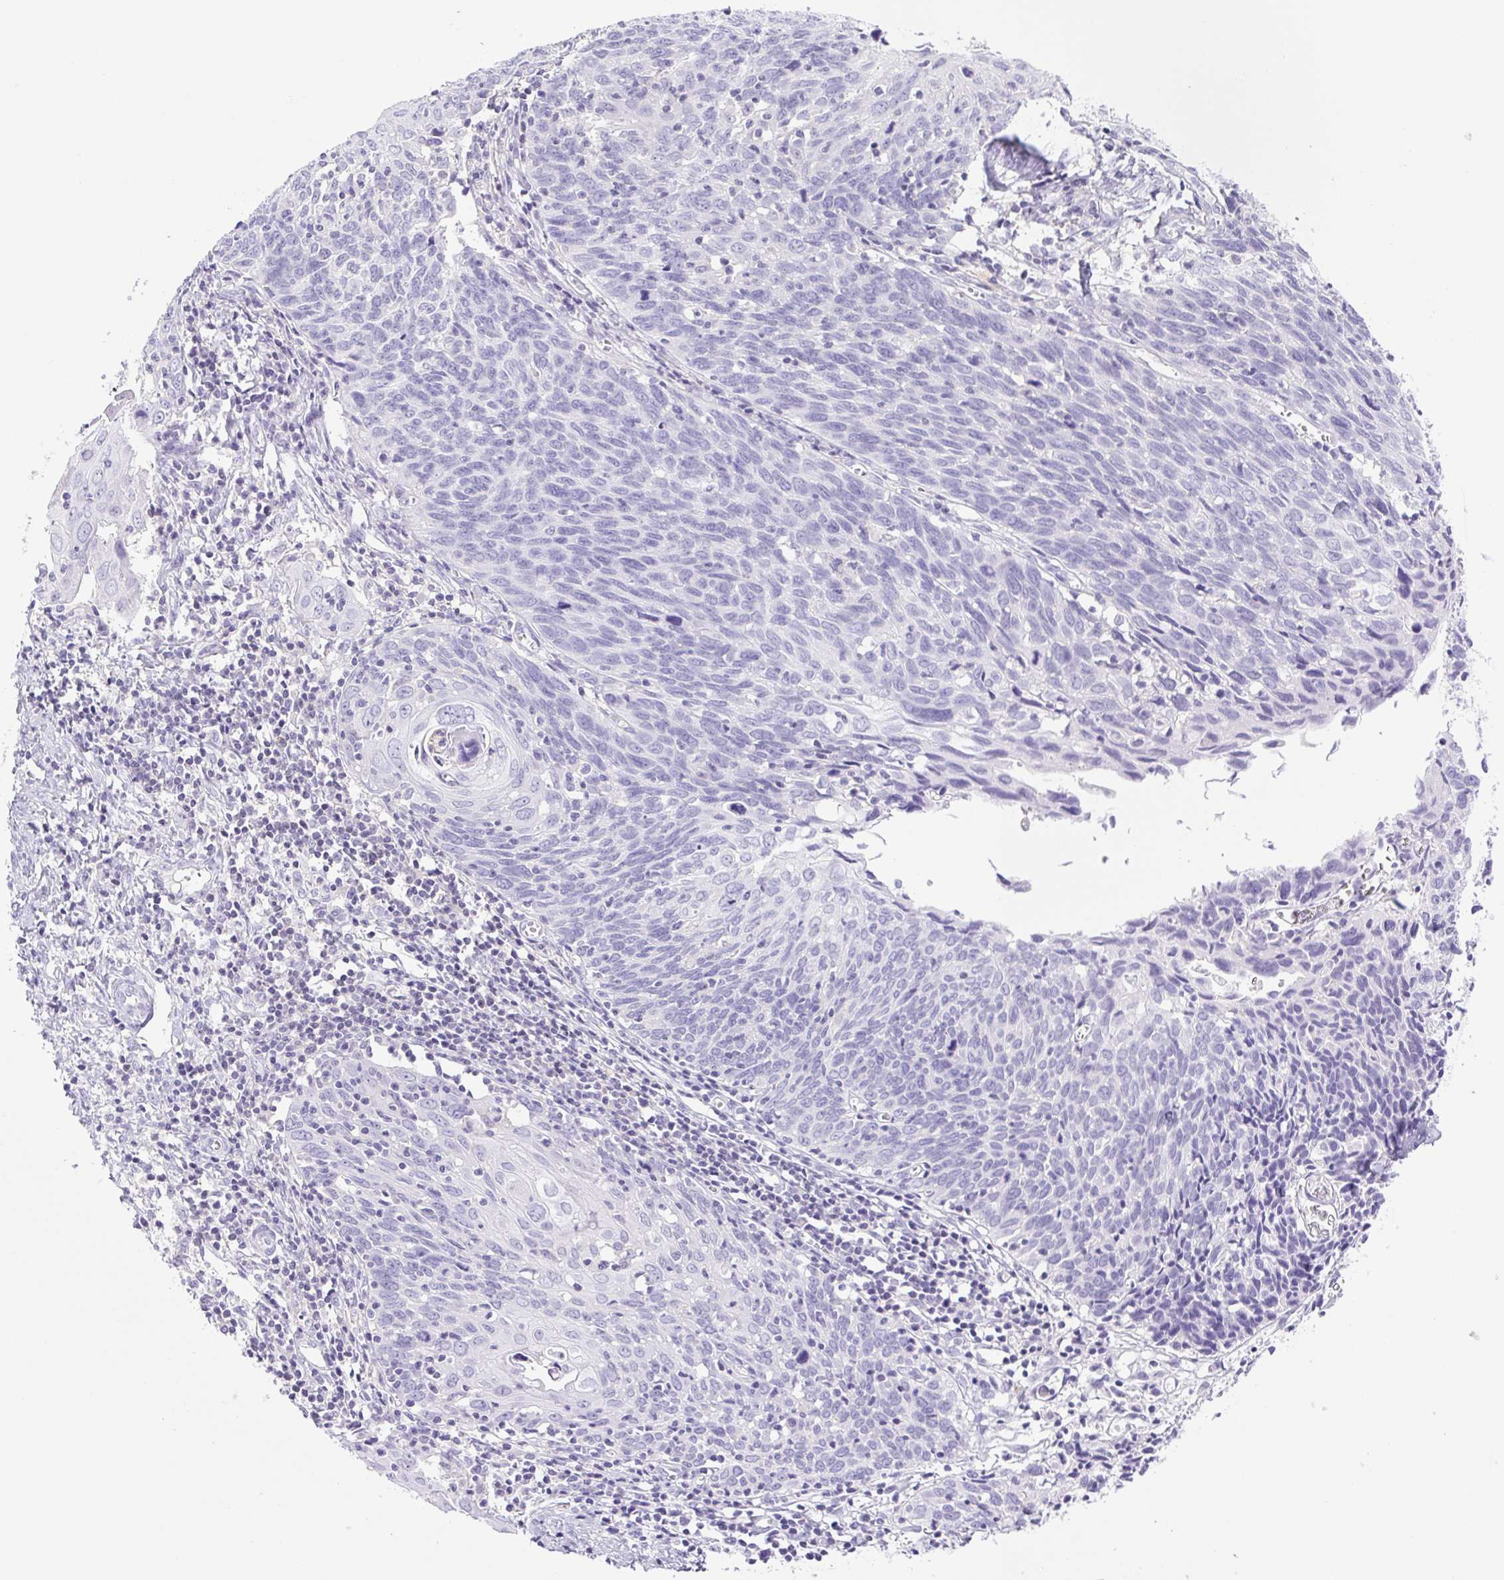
{"staining": {"intensity": "negative", "quantity": "none", "location": "none"}, "tissue": "cervical cancer", "cell_type": "Tumor cells", "image_type": "cancer", "snomed": [{"axis": "morphology", "description": "Squamous cell carcinoma, NOS"}, {"axis": "topography", "description": "Cervix"}], "caption": "This image is of cervical cancer (squamous cell carcinoma) stained with immunohistochemistry to label a protein in brown with the nuclei are counter-stained blue. There is no positivity in tumor cells.", "gene": "SYNPR", "patient": {"sex": "female", "age": 39}}